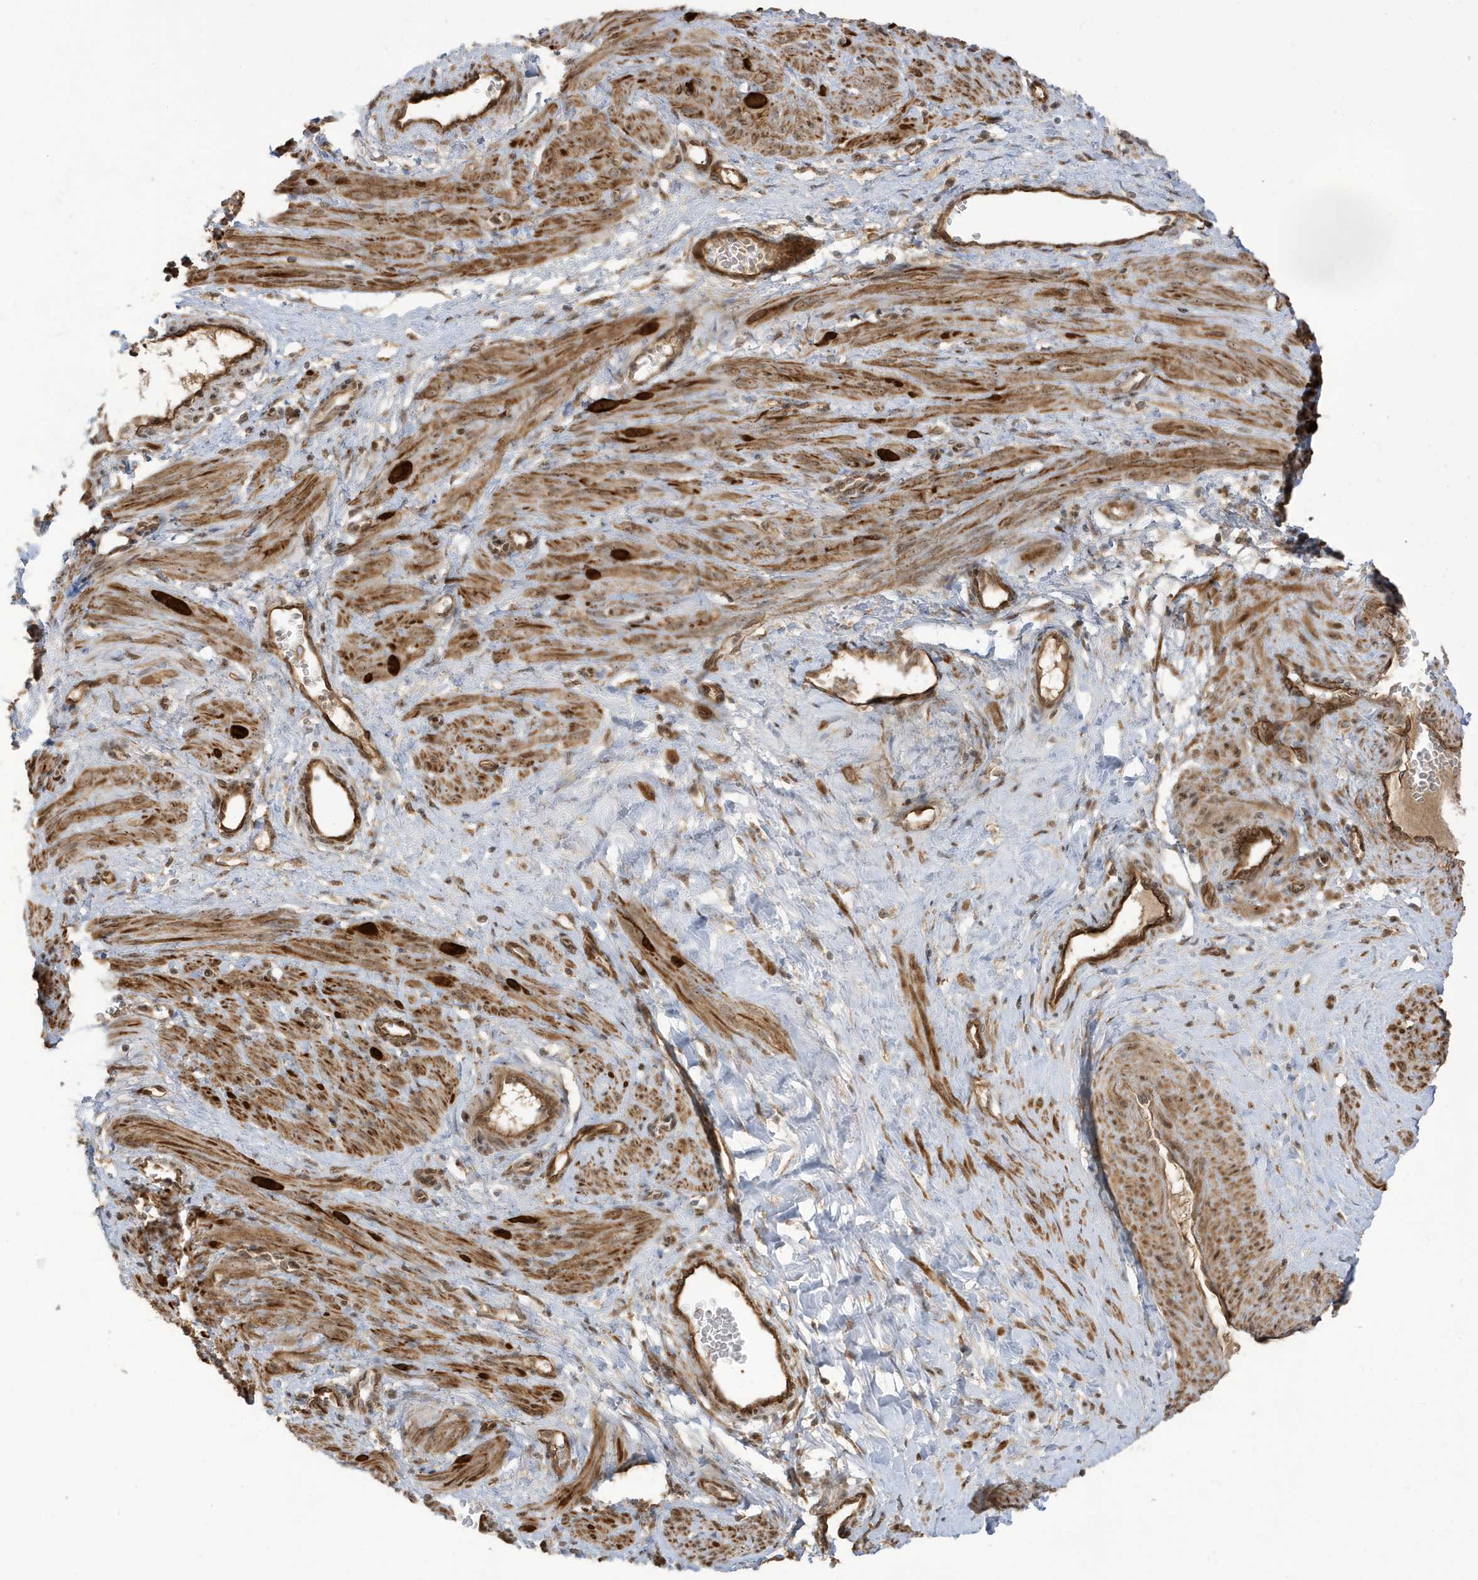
{"staining": {"intensity": "moderate", "quantity": ">75%", "location": "cytoplasmic/membranous"}, "tissue": "smooth muscle", "cell_type": "Smooth muscle cells", "image_type": "normal", "snomed": [{"axis": "morphology", "description": "Normal tissue, NOS"}, {"axis": "topography", "description": "Endometrium"}], "caption": "An image showing moderate cytoplasmic/membranous expression in approximately >75% of smooth muscle cells in unremarkable smooth muscle, as visualized by brown immunohistochemical staining.", "gene": "ECM2", "patient": {"sex": "female", "age": 33}}